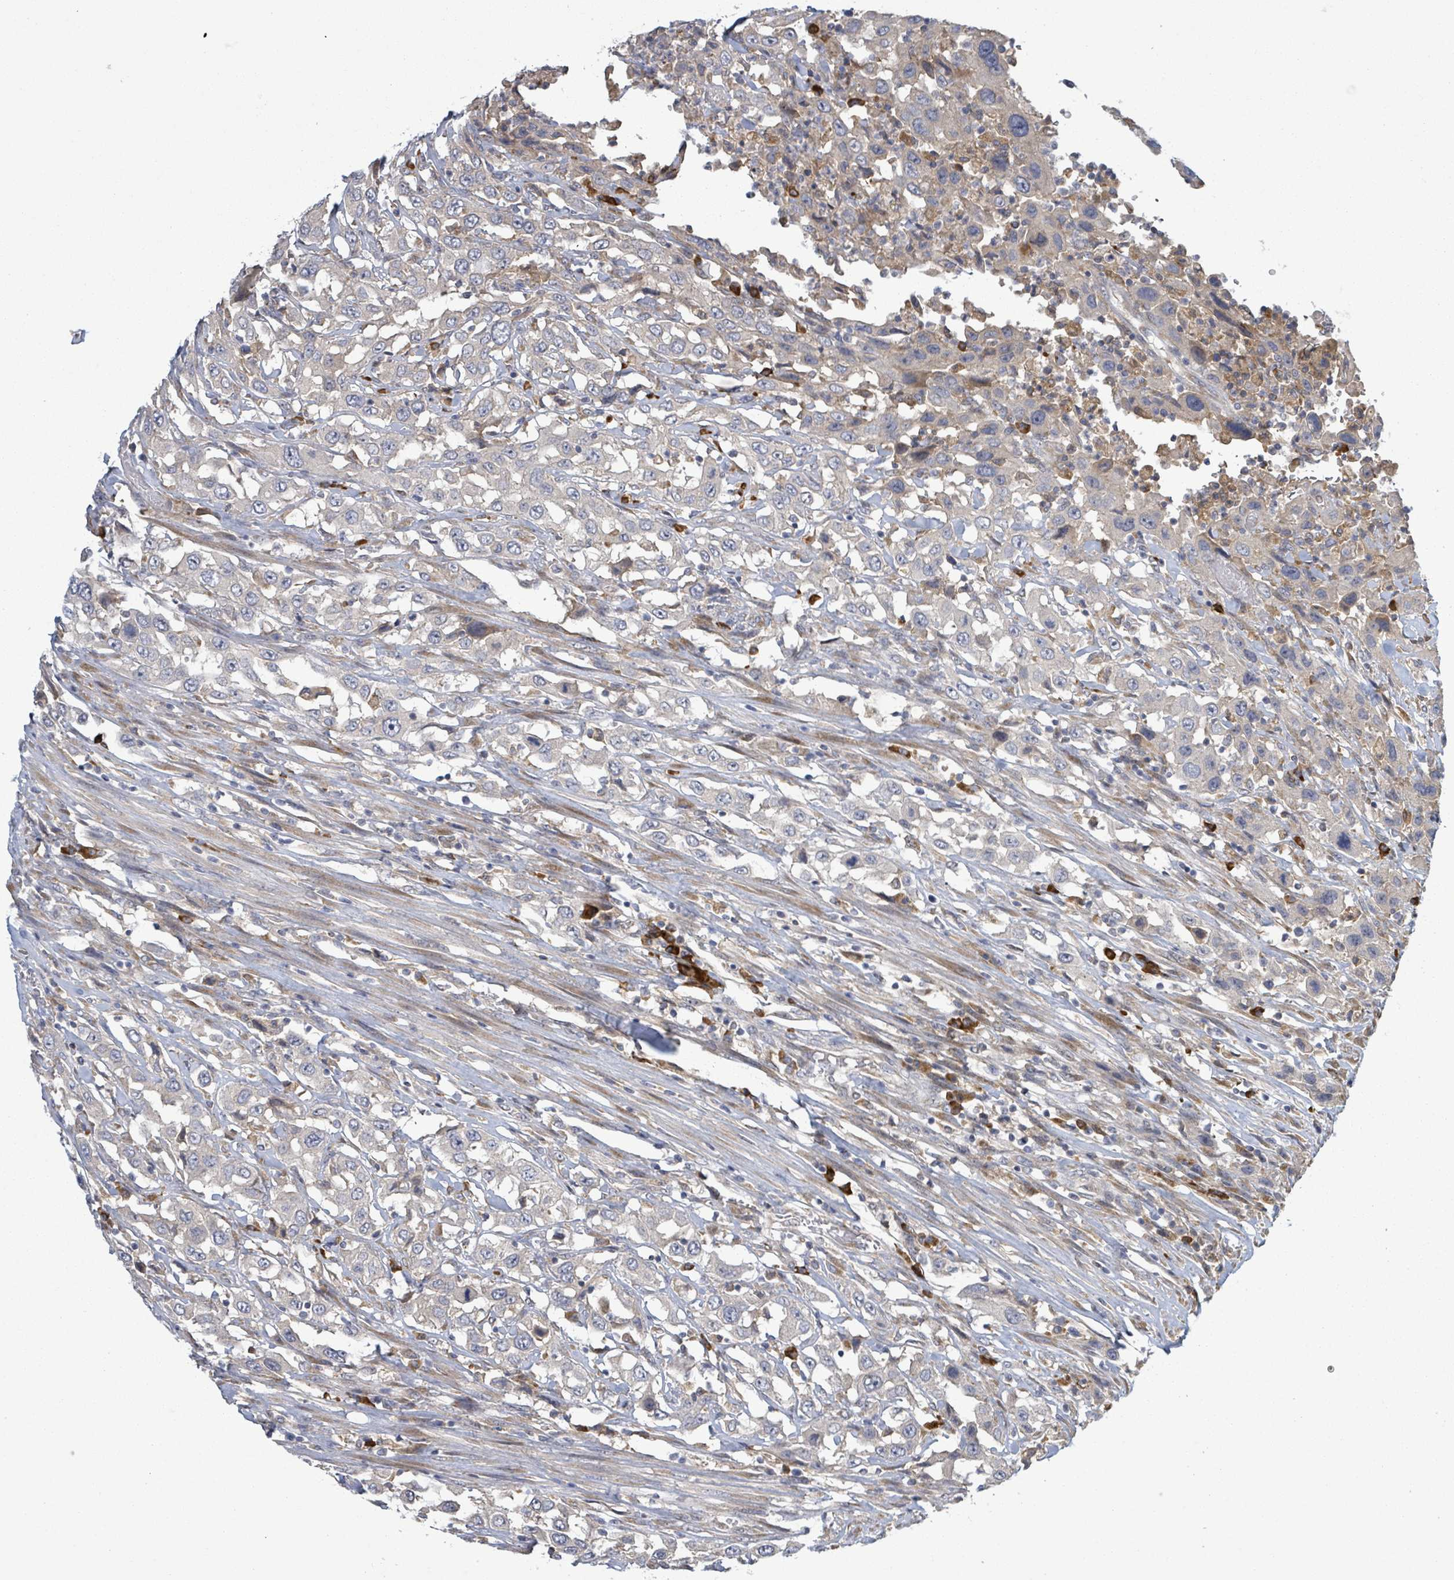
{"staining": {"intensity": "negative", "quantity": "none", "location": "none"}, "tissue": "urothelial cancer", "cell_type": "Tumor cells", "image_type": "cancer", "snomed": [{"axis": "morphology", "description": "Urothelial carcinoma, High grade"}, {"axis": "topography", "description": "Urinary bladder"}], "caption": "This is an immunohistochemistry (IHC) micrograph of urothelial cancer. There is no expression in tumor cells.", "gene": "ATP13A1", "patient": {"sex": "male", "age": 61}}